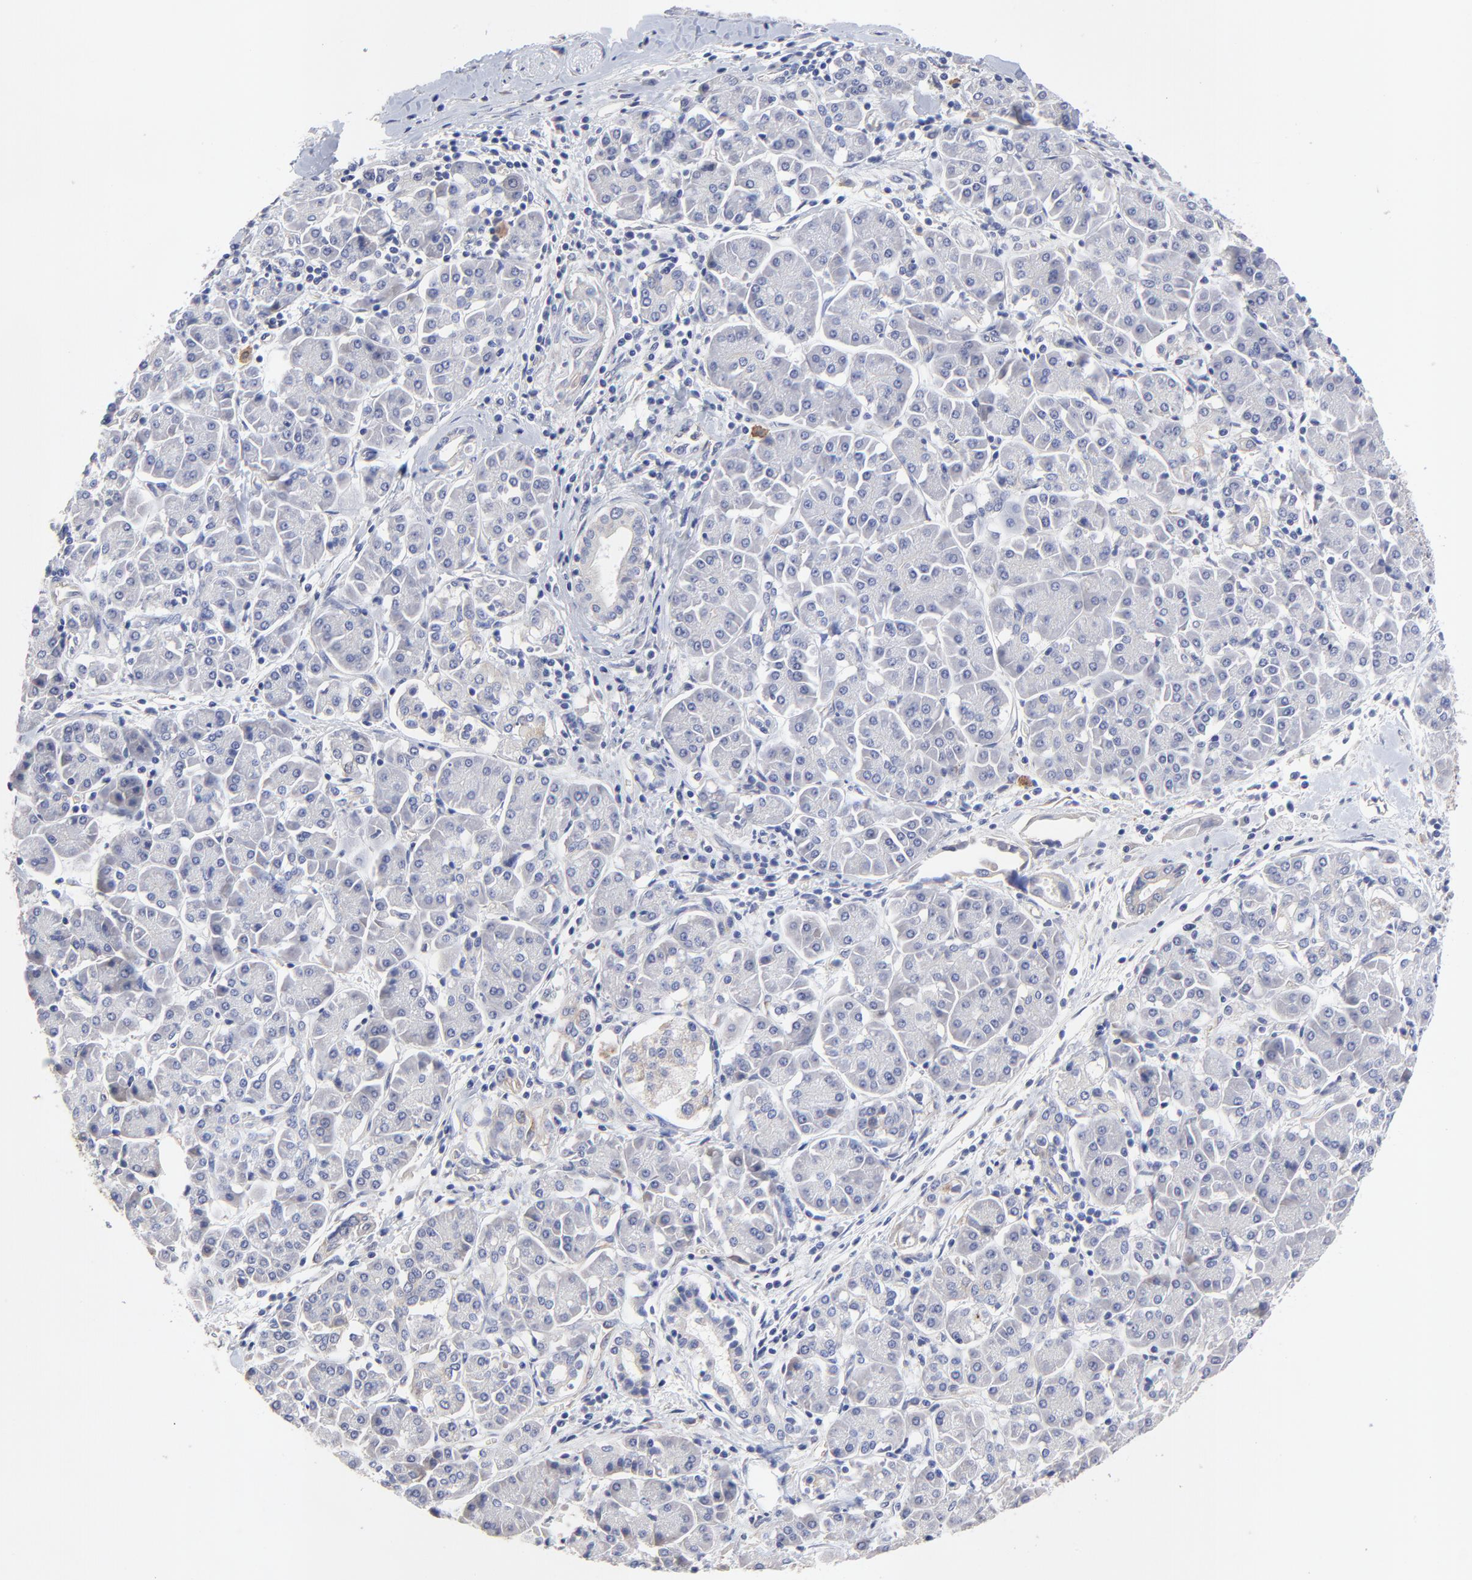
{"staining": {"intensity": "negative", "quantity": "none", "location": "none"}, "tissue": "pancreatic cancer", "cell_type": "Tumor cells", "image_type": "cancer", "snomed": [{"axis": "morphology", "description": "Adenocarcinoma, NOS"}, {"axis": "topography", "description": "Pancreas"}], "caption": "High power microscopy histopathology image of an IHC histopathology image of adenocarcinoma (pancreatic), revealing no significant staining in tumor cells.", "gene": "SULF2", "patient": {"sex": "female", "age": 57}}